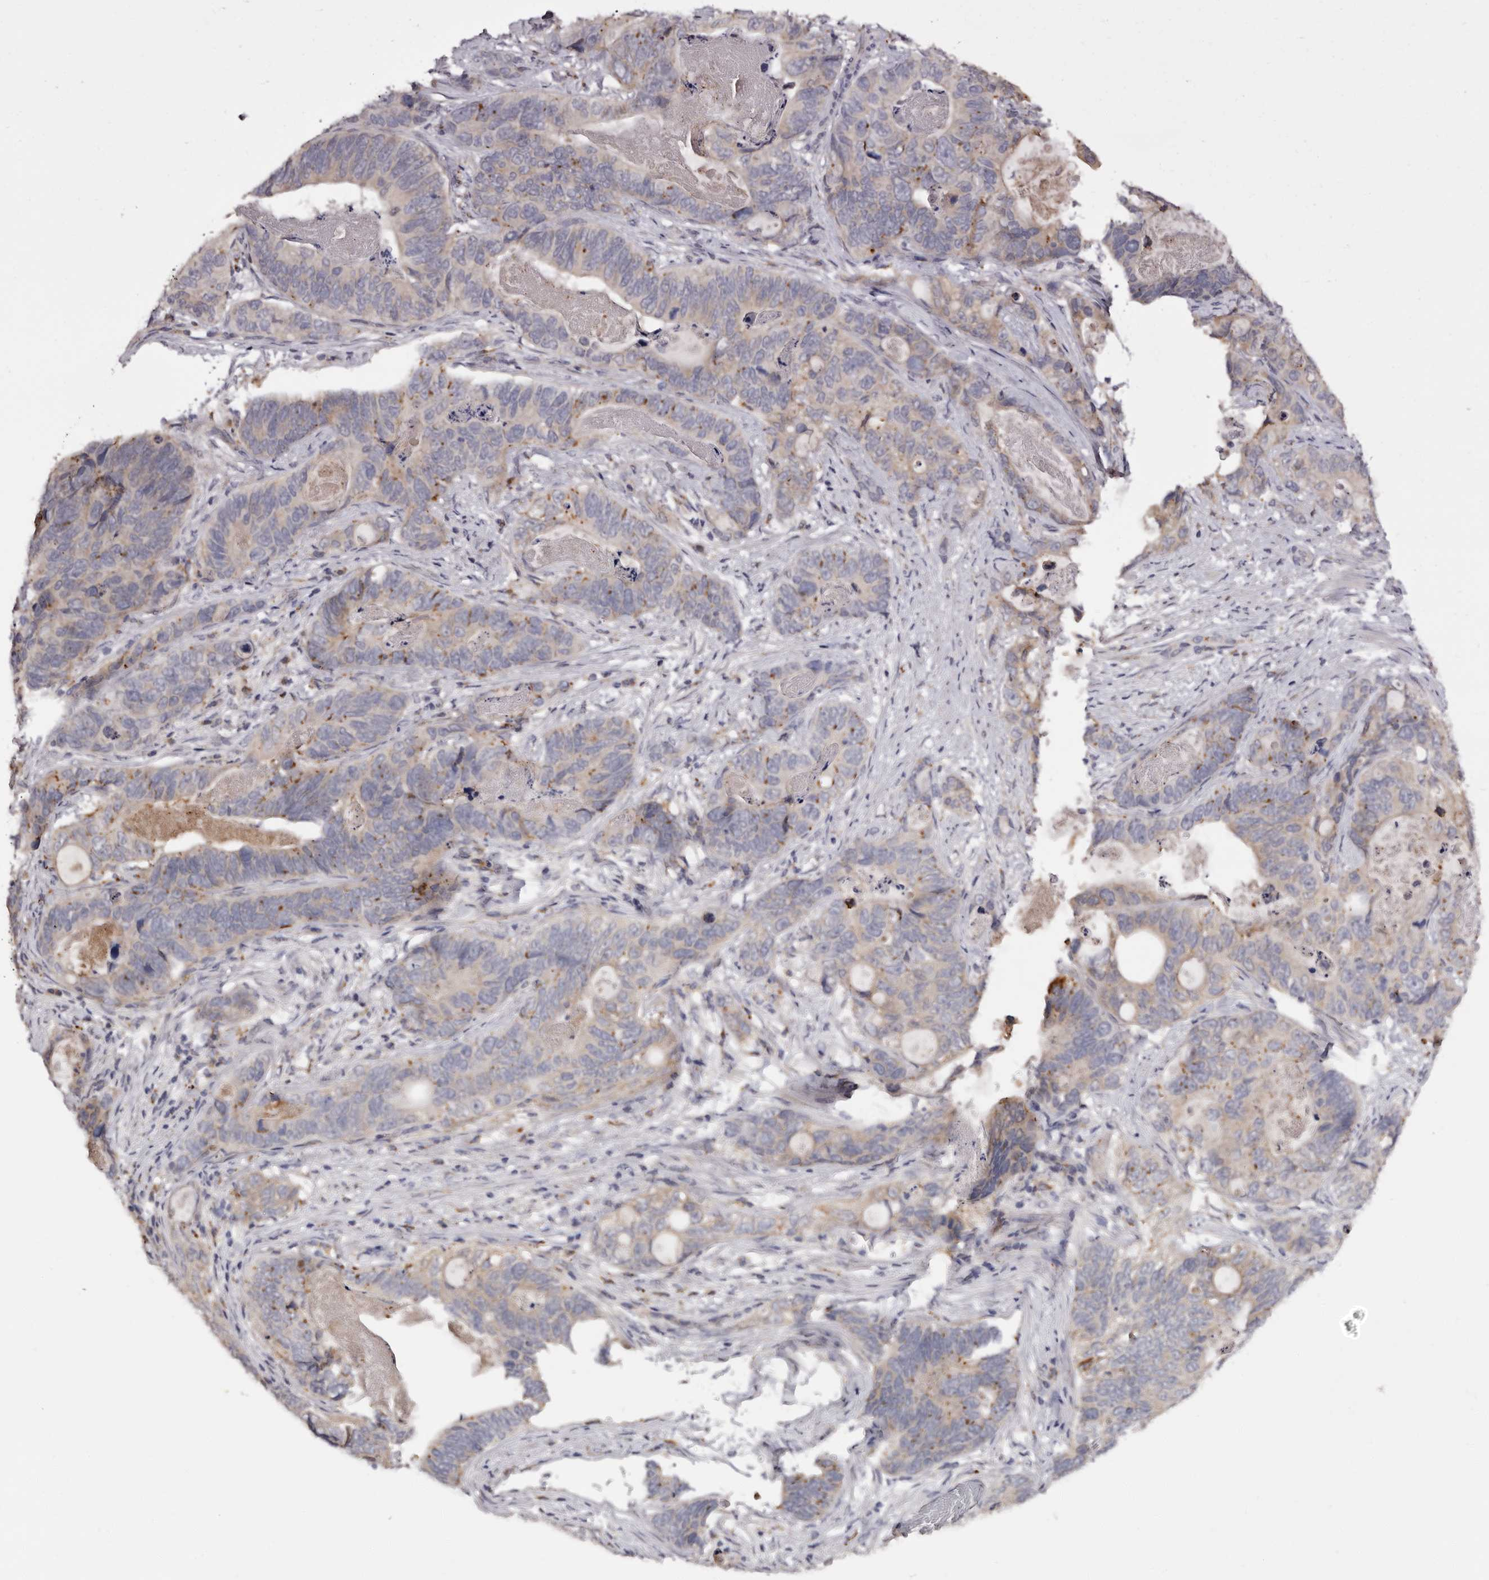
{"staining": {"intensity": "weak", "quantity": "25%-75%", "location": "cytoplasmic/membranous"}, "tissue": "stomach cancer", "cell_type": "Tumor cells", "image_type": "cancer", "snomed": [{"axis": "morphology", "description": "Normal tissue, NOS"}, {"axis": "morphology", "description": "Adenocarcinoma, NOS"}, {"axis": "topography", "description": "Stomach"}], "caption": "Immunohistochemistry (IHC) of human stomach cancer displays low levels of weak cytoplasmic/membranous staining in about 25%-75% of tumor cells. The protein is shown in brown color, while the nuclei are stained blue.", "gene": "DAP", "patient": {"sex": "female", "age": 89}}